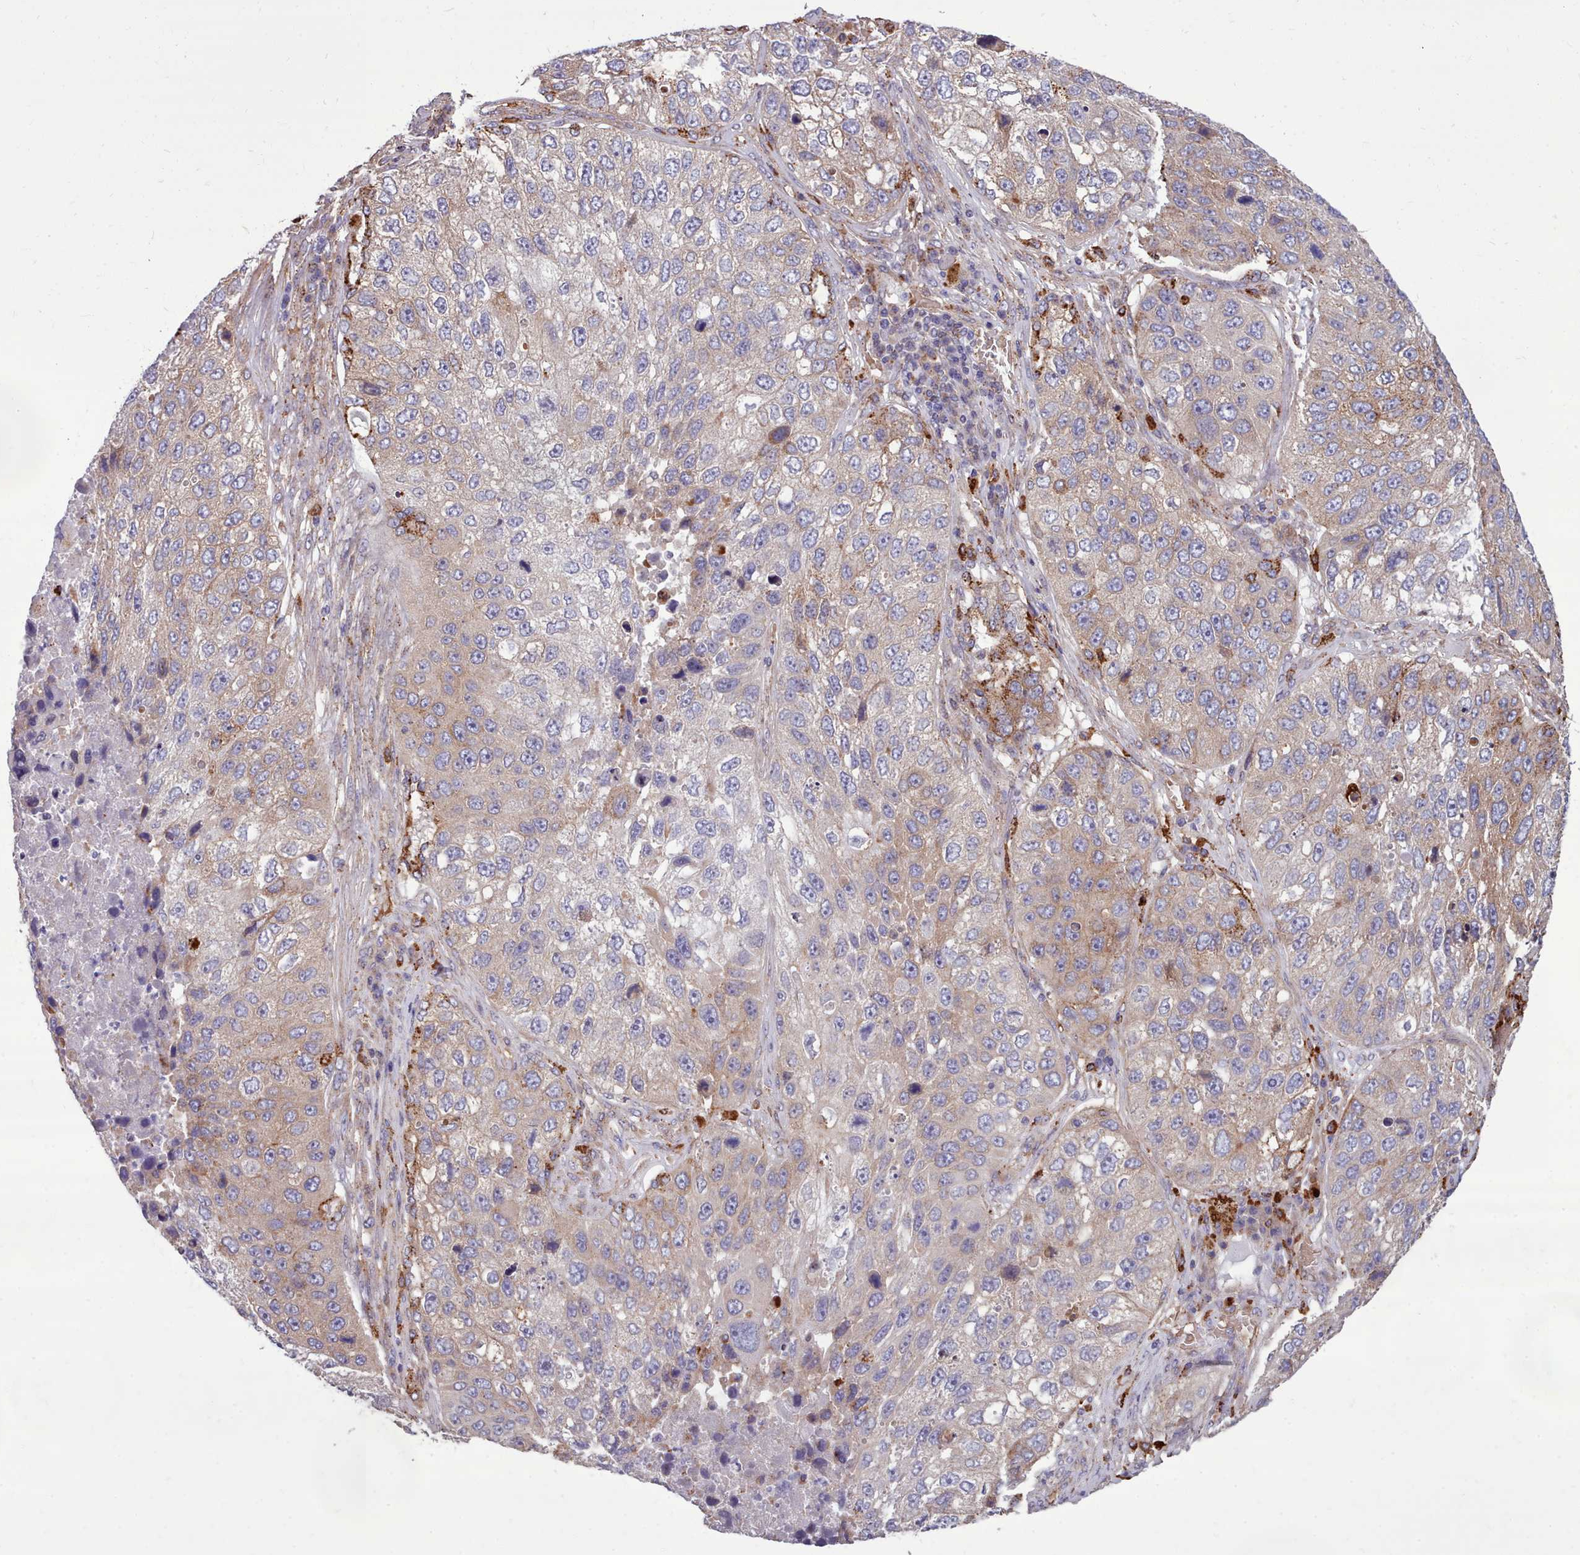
{"staining": {"intensity": "moderate", "quantity": "25%-75%", "location": "cytoplasmic/membranous"}, "tissue": "lung cancer", "cell_type": "Tumor cells", "image_type": "cancer", "snomed": [{"axis": "morphology", "description": "Squamous cell carcinoma, NOS"}, {"axis": "topography", "description": "Lung"}], "caption": "Immunohistochemical staining of human squamous cell carcinoma (lung) displays moderate cytoplasmic/membranous protein staining in approximately 25%-75% of tumor cells. (brown staining indicates protein expression, while blue staining denotes nuclei).", "gene": "PACSIN3", "patient": {"sex": "male", "age": 61}}